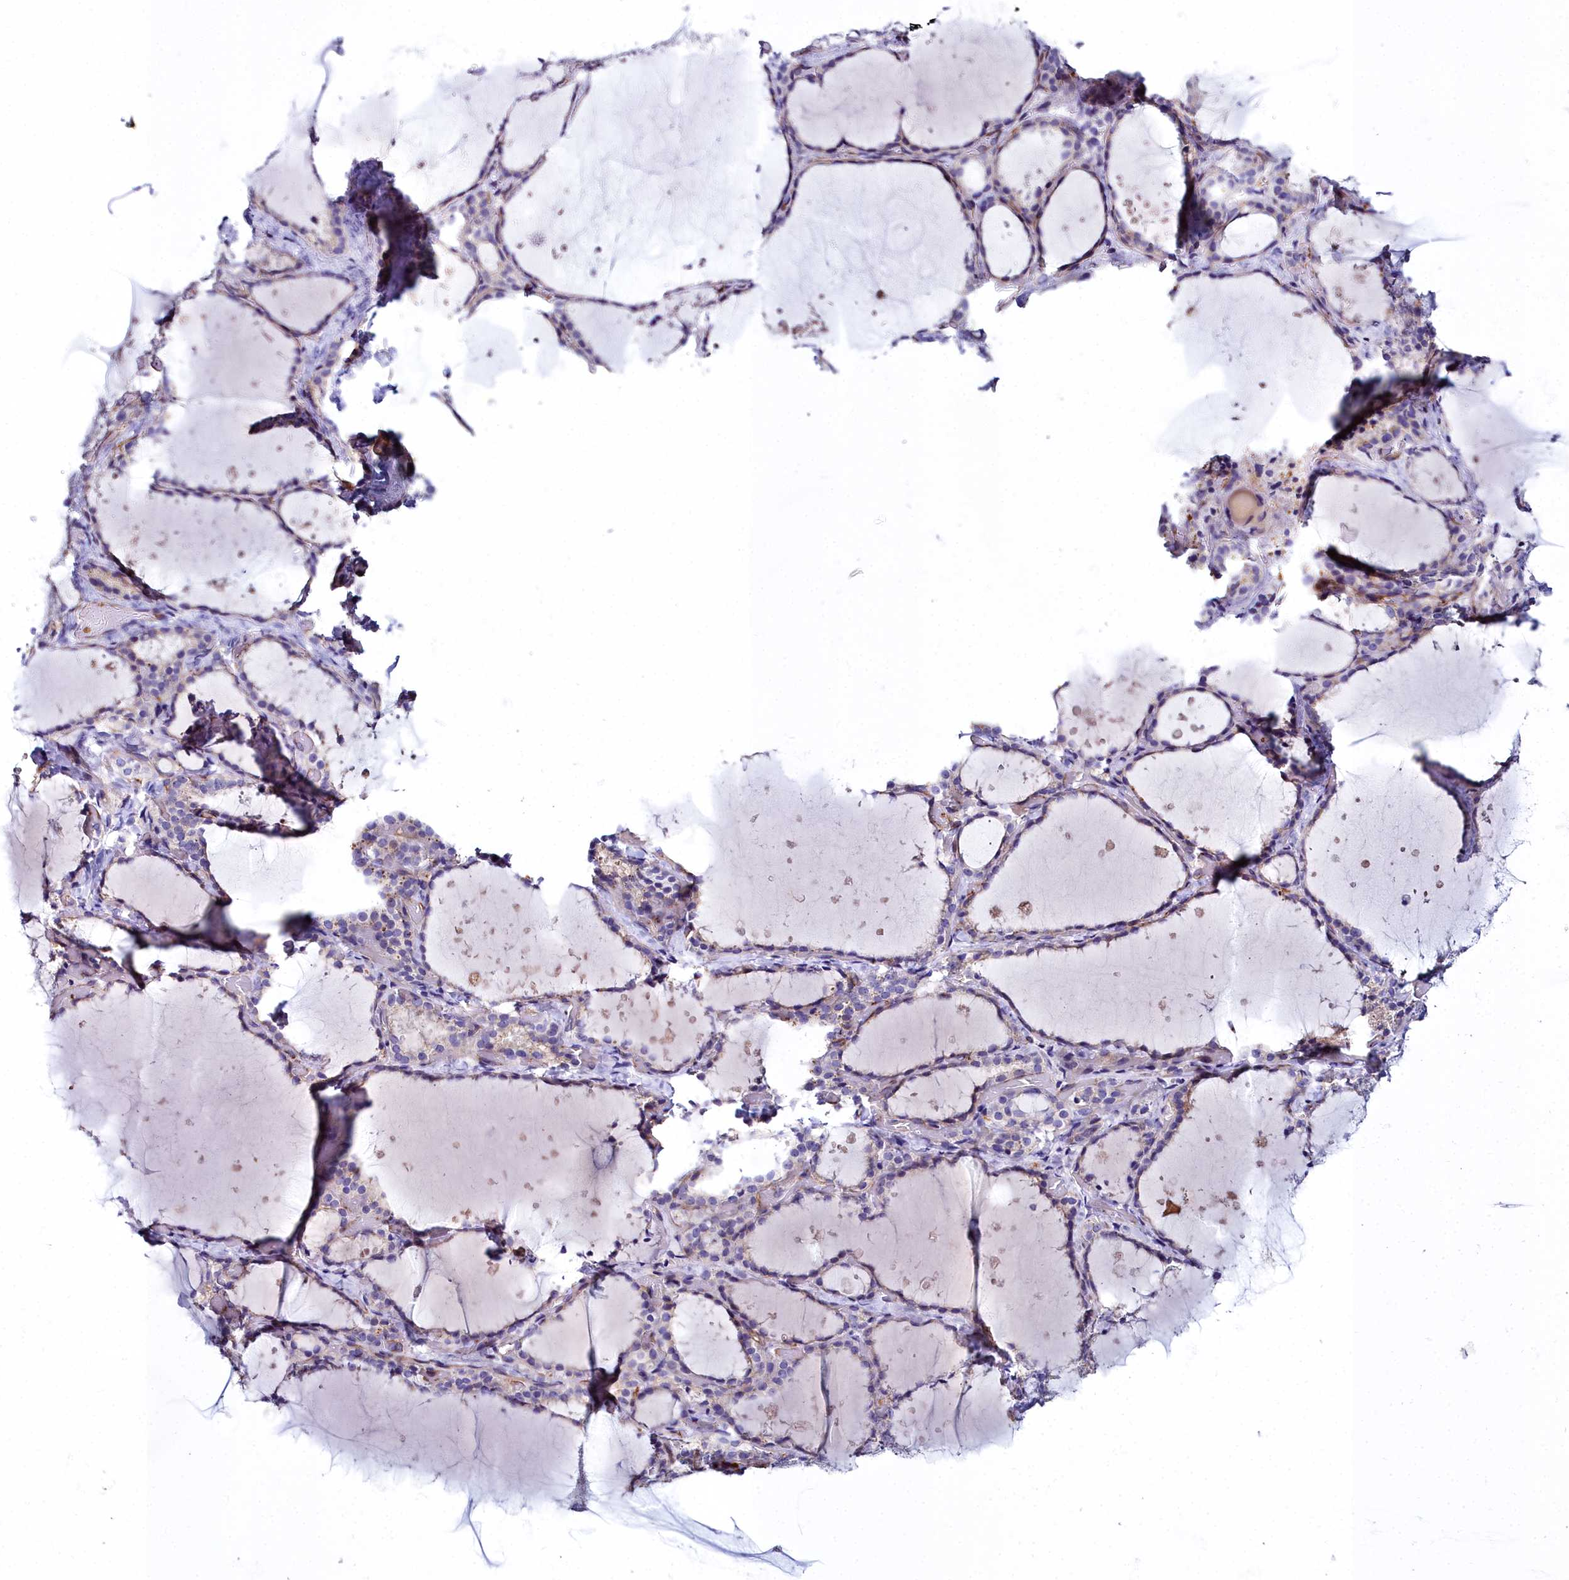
{"staining": {"intensity": "weak", "quantity": "<25%", "location": "cytoplasmic/membranous"}, "tissue": "thyroid gland", "cell_type": "Glandular cells", "image_type": "normal", "snomed": [{"axis": "morphology", "description": "Normal tissue, NOS"}, {"axis": "topography", "description": "Thyroid gland"}], "caption": "A histopathology image of thyroid gland stained for a protein demonstrates no brown staining in glandular cells. The staining is performed using DAB (3,3'-diaminobenzidine) brown chromogen with nuclei counter-stained in using hematoxylin.", "gene": "FADS3", "patient": {"sex": "female", "age": 44}}